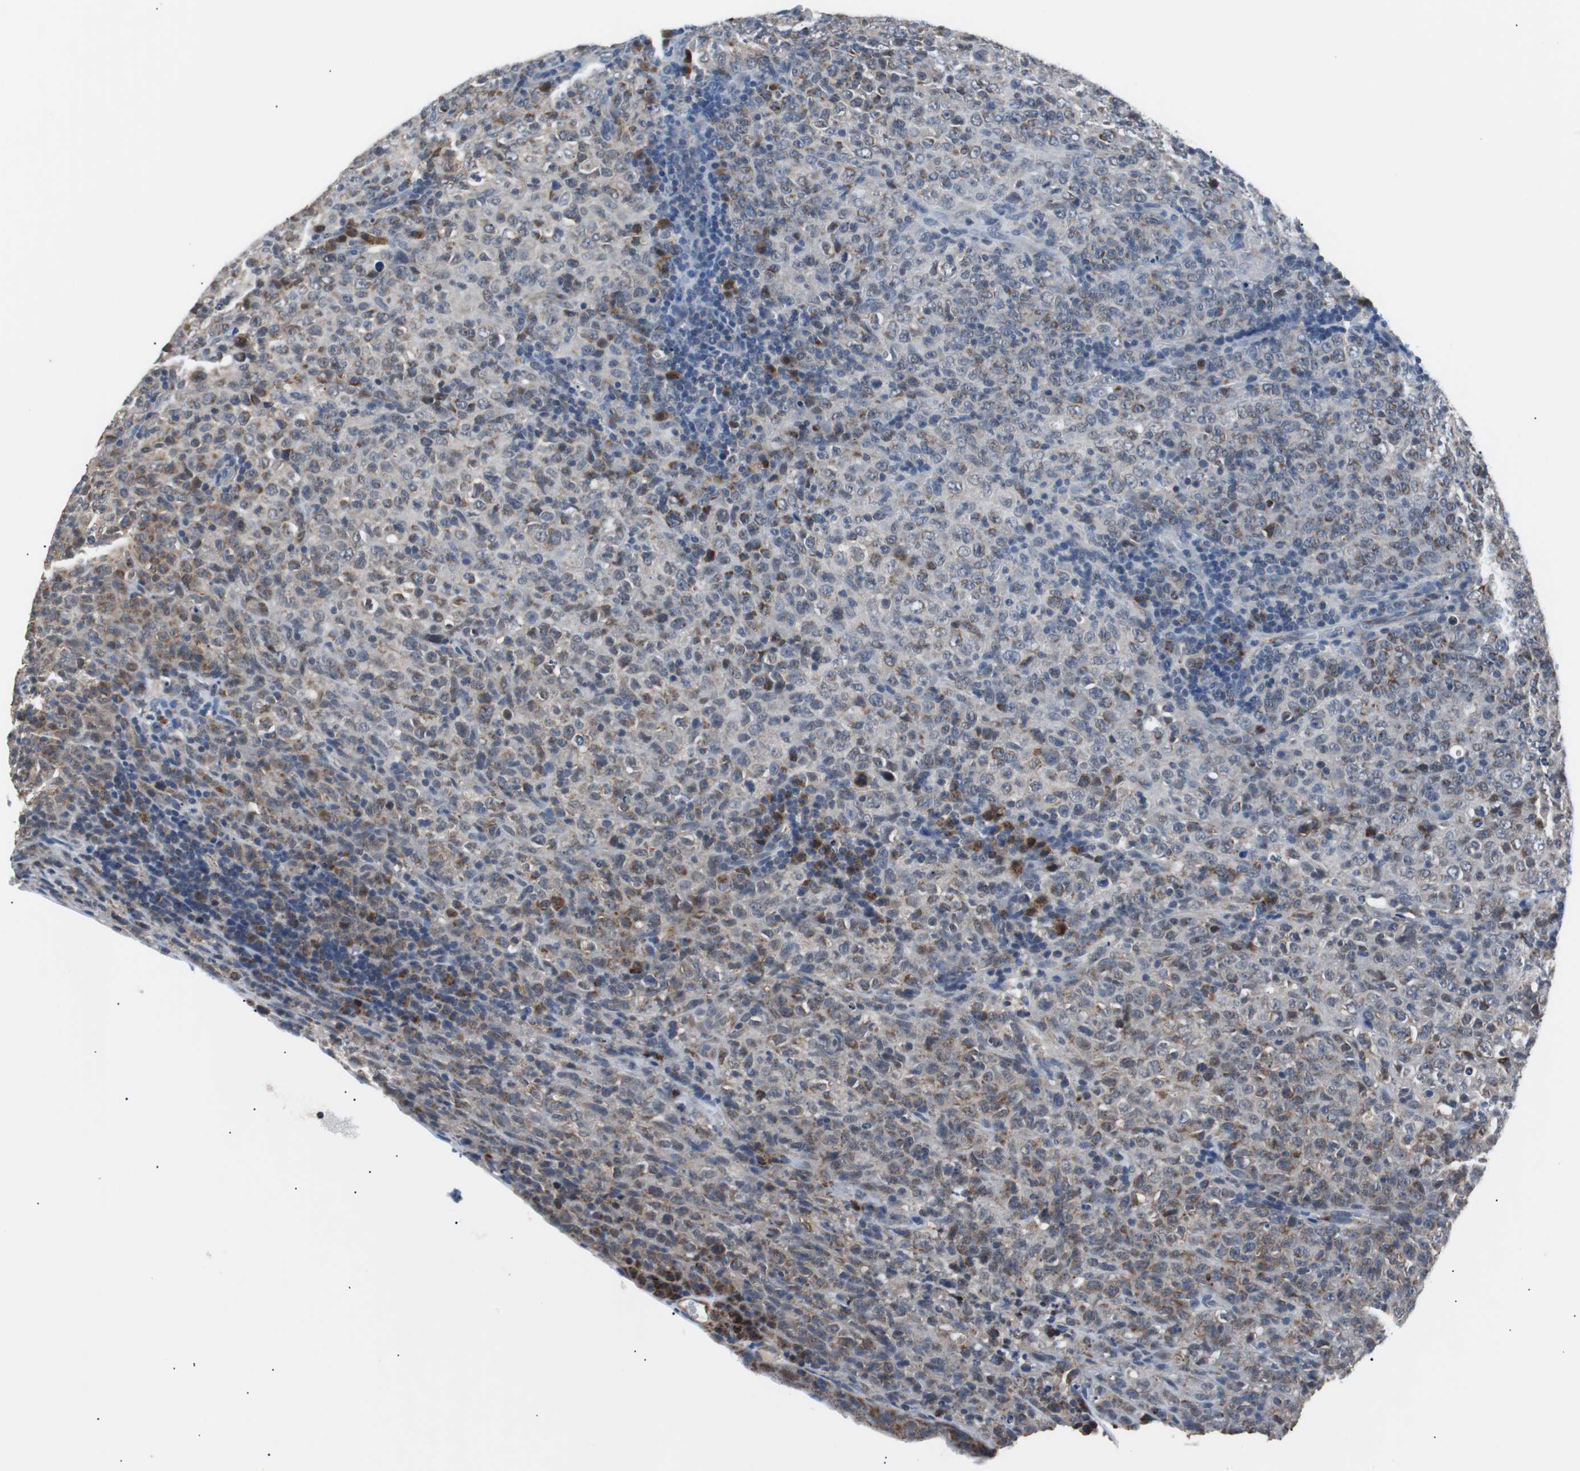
{"staining": {"intensity": "moderate", "quantity": "25%-75%", "location": "cytoplasmic/membranous"}, "tissue": "lymphoma", "cell_type": "Tumor cells", "image_type": "cancer", "snomed": [{"axis": "morphology", "description": "Malignant lymphoma, non-Hodgkin's type, High grade"}, {"axis": "topography", "description": "Tonsil"}], "caption": "Immunohistochemistry image of neoplastic tissue: human lymphoma stained using immunohistochemistry (IHC) reveals medium levels of moderate protein expression localized specifically in the cytoplasmic/membranous of tumor cells, appearing as a cytoplasmic/membranous brown color.", "gene": "PITRM1", "patient": {"sex": "female", "age": 36}}